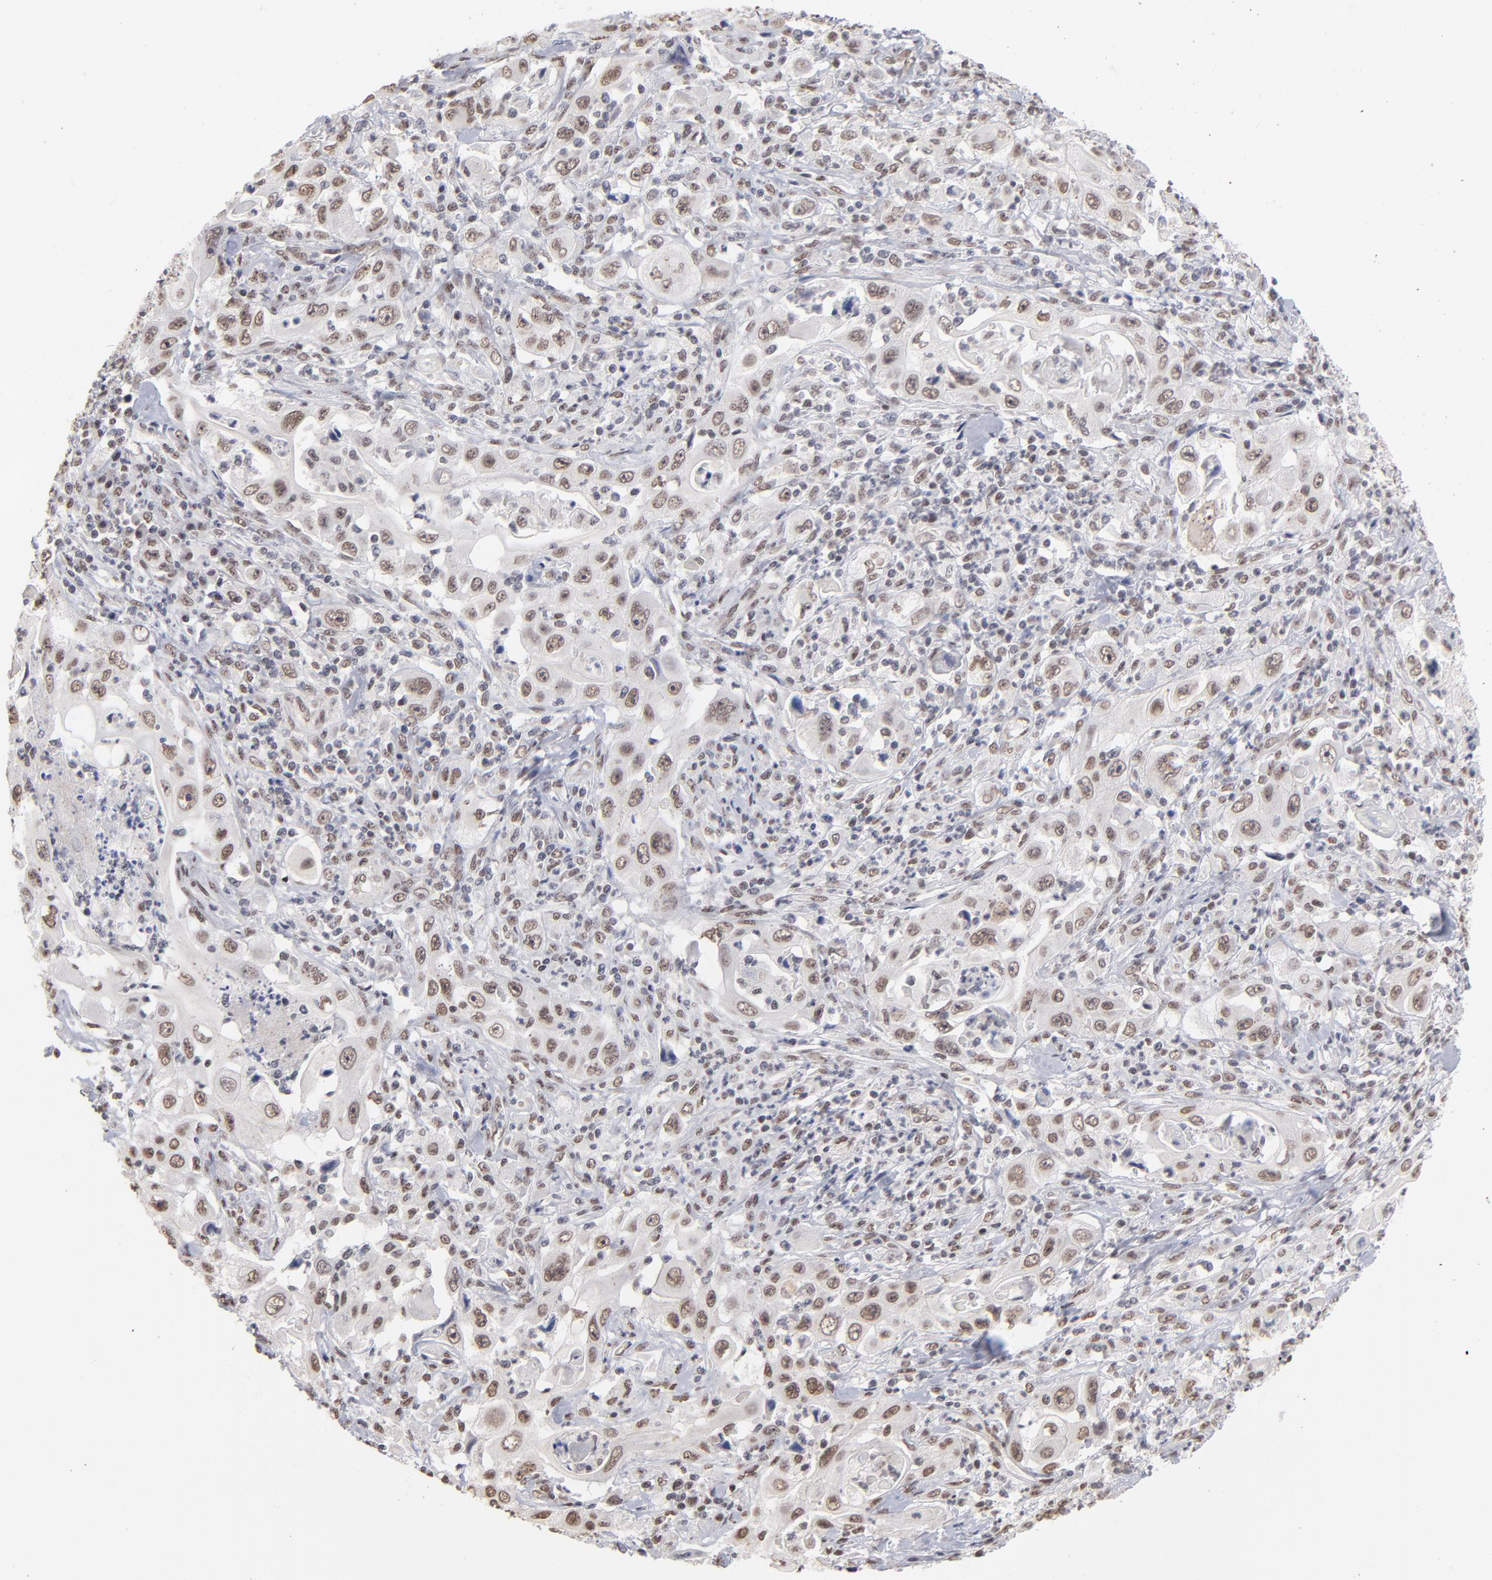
{"staining": {"intensity": "weak", "quantity": "<25%", "location": "nuclear"}, "tissue": "pancreatic cancer", "cell_type": "Tumor cells", "image_type": "cancer", "snomed": [{"axis": "morphology", "description": "Adenocarcinoma, NOS"}, {"axis": "topography", "description": "Pancreas"}], "caption": "This is an immunohistochemistry photomicrograph of pancreatic cancer. There is no expression in tumor cells.", "gene": "ZNF3", "patient": {"sex": "male", "age": 70}}